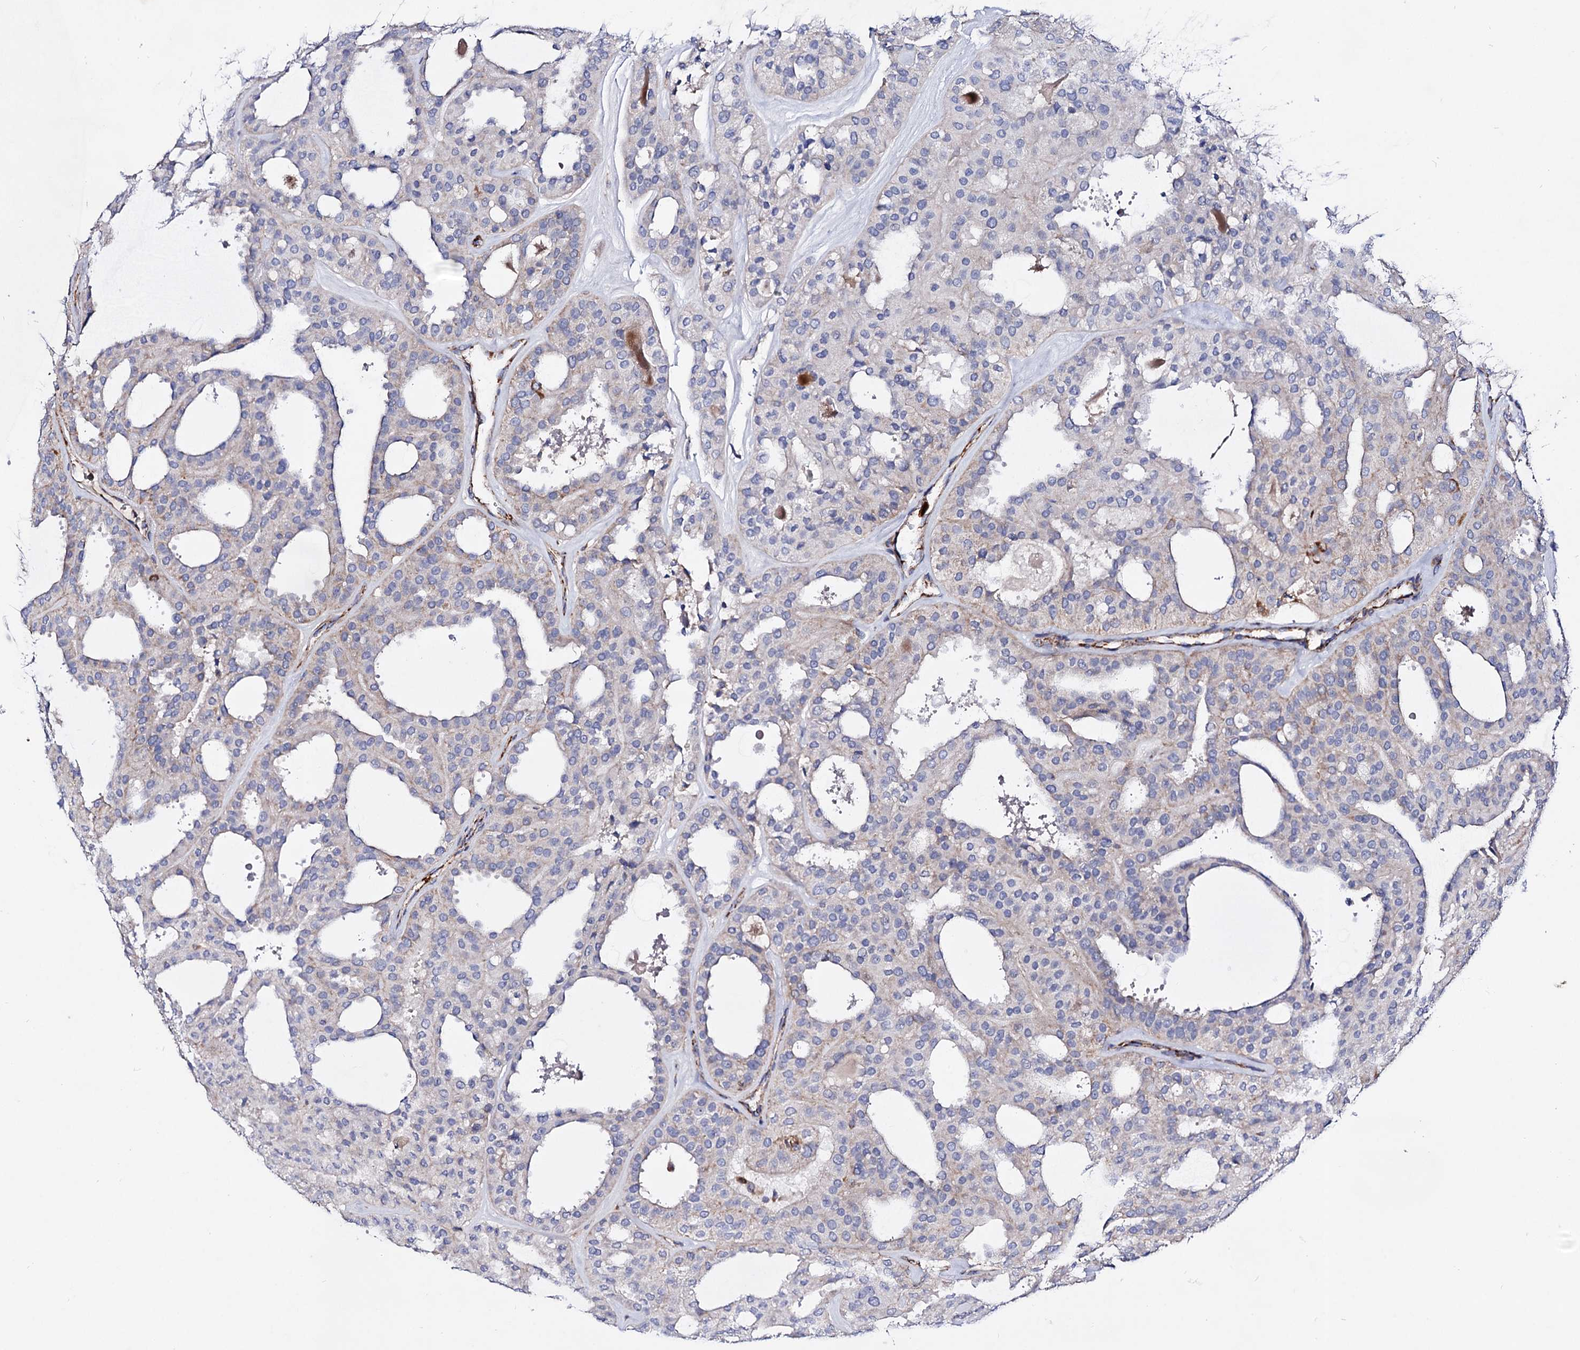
{"staining": {"intensity": "weak", "quantity": "<25%", "location": "cytoplasmic/membranous"}, "tissue": "thyroid cancer", "cell_type": "Tumor cells", "image_type": "cancer", "snomed": [{"axis": "morphology", "description": "Follicular adenoma carcinoma, NOS"}, {"axis": "topography", "description": "Thyroid gland"}], "caption": "A histopathology image of human thyroid follicular adenoma carcinoma is negative for staining in tumor cells.", "gene": "ACAD9", "patient": {"sex": "male", "age": 75}}